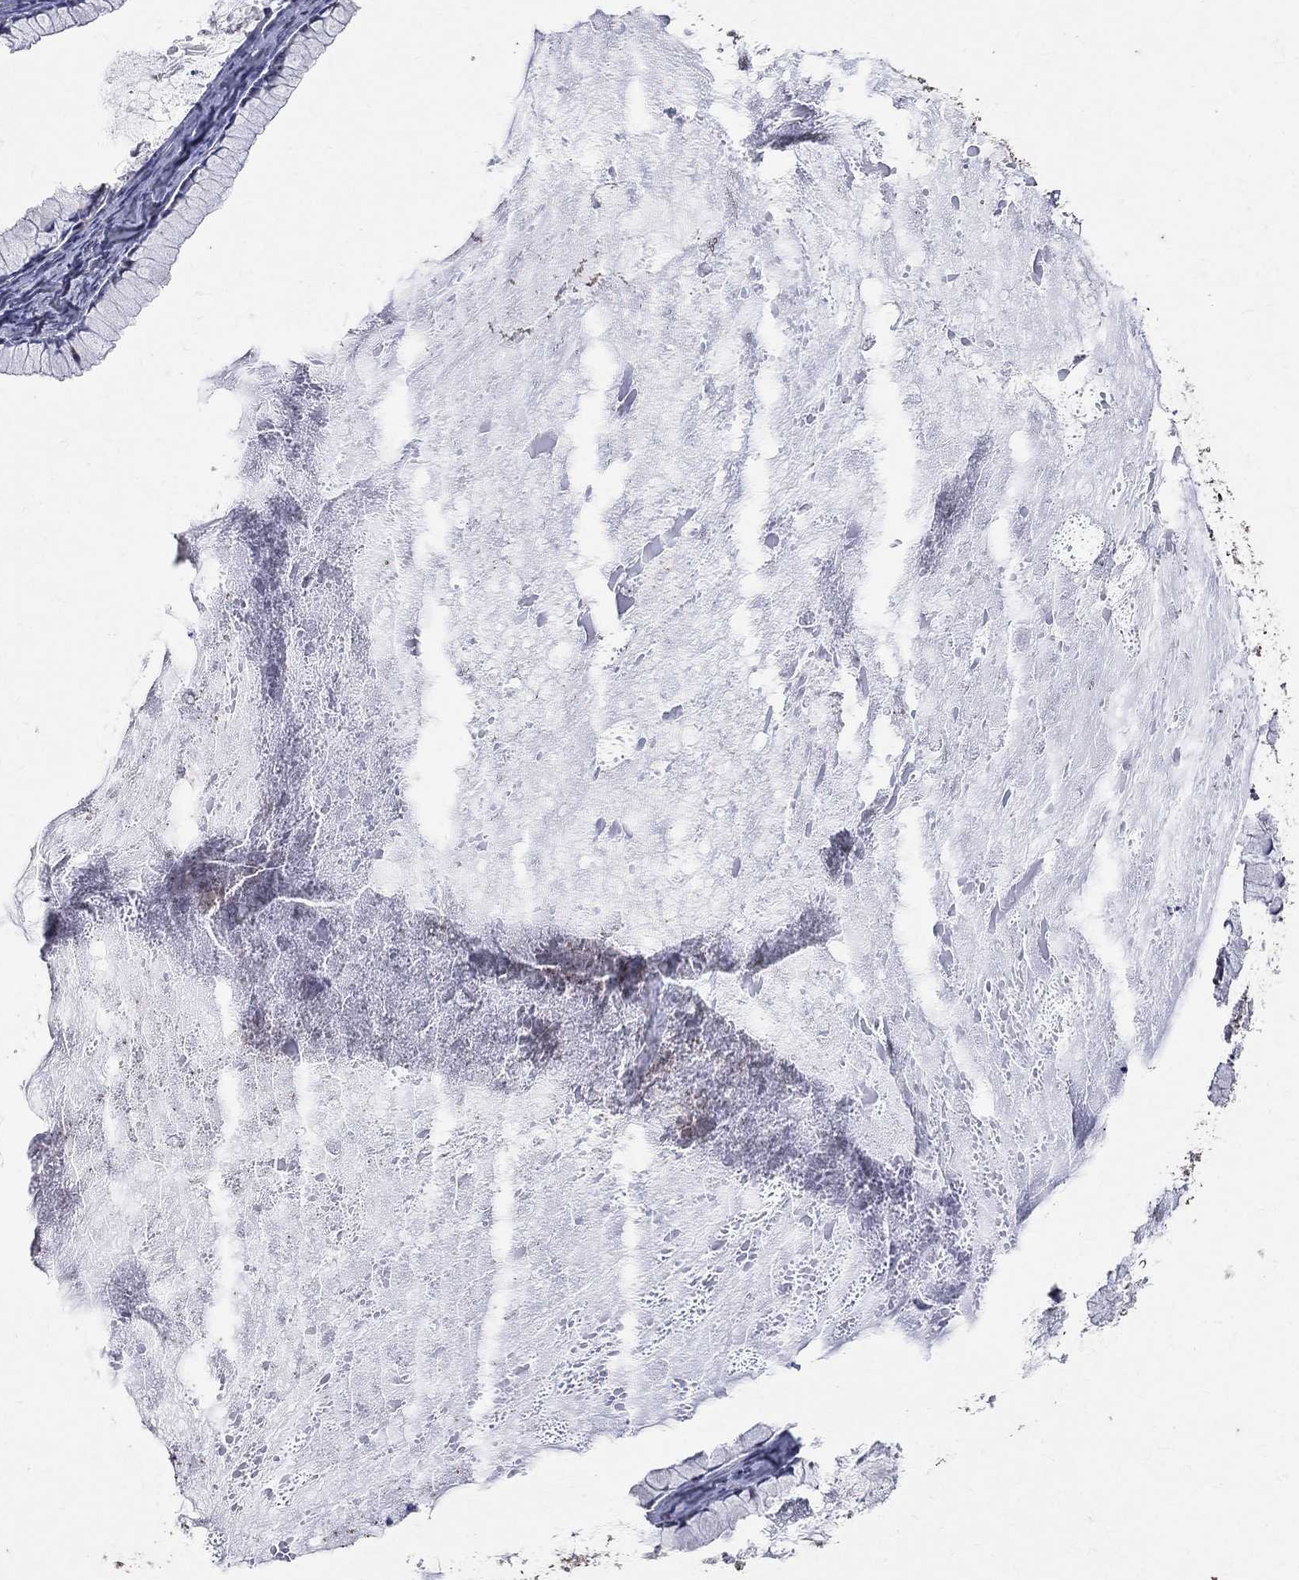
{"staining": {"intensity": "negative", "quantity": "none", "location": "none"}, "tissue": "ovarian cancer", "cell_type": "Tumor cells", "image_type": "cancer", "snomed": [{"axis": "morphology", "description": "Cystadenocarcinoma, mucinous, NOS"}, {"axis": "topography", "description": "Ovary"}], "caption": "Immunohistochemical staining of human ovarian mucinous cystadenocarcinoma displays no significant expression in tumor cells.", "gene": "LY6K", "patient": {"sex": "female", "age": 41}}